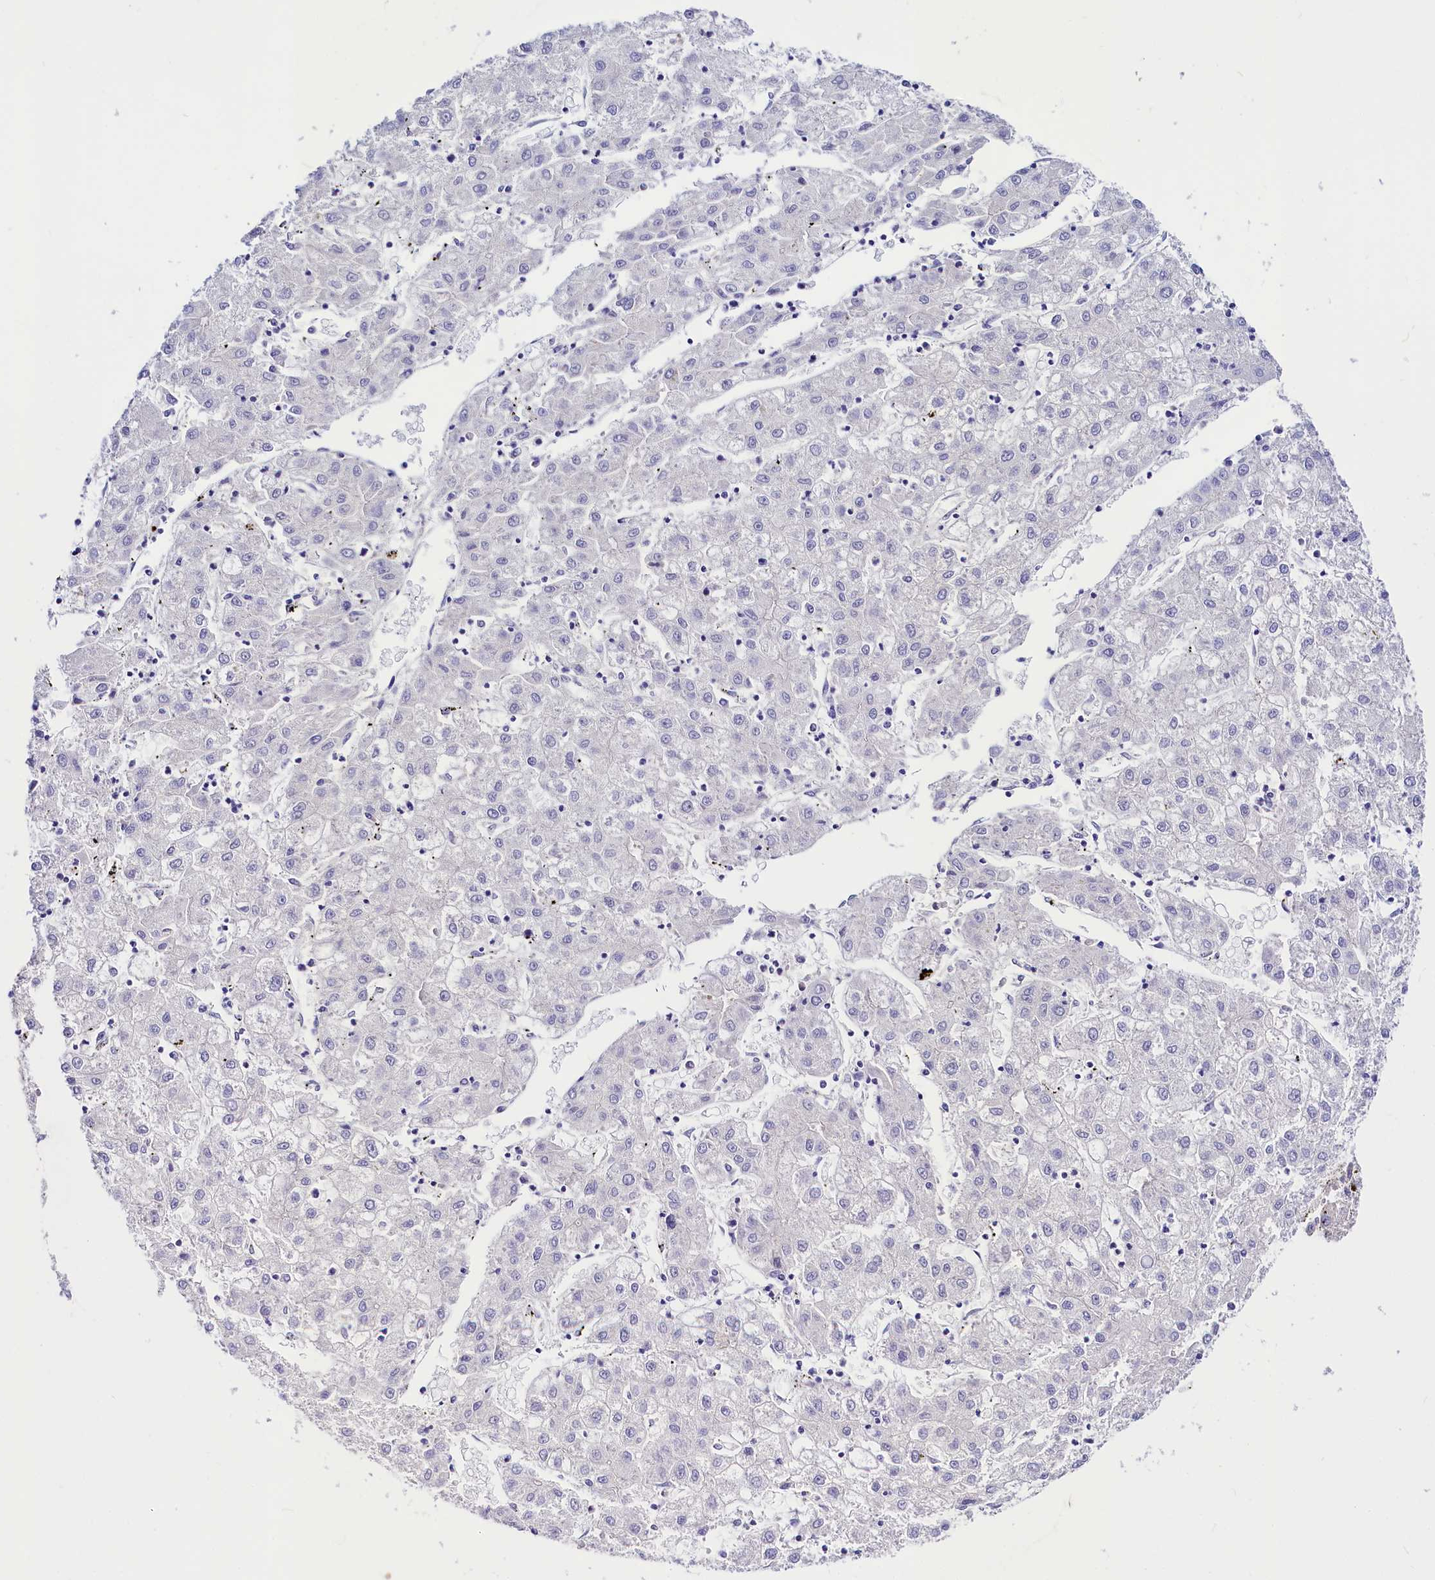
{"staining": {"intensity": "negative", "quantity": "none", "location": "none"}, "tissue": "liver cancer", "cell_type": "Tumor cells", "image_type": "cancer", "snomed": [{"axis": "morphology", "description": "Carcinoma, Hepatocellular, NOS"}, {"axis": "topography", "description": "Liver"}], "caption": "High power microscopy image of an IHC histopathology image of liver cancer (hepatocellular carcinoma), revealing no significant positivity in tumor cells.", "gene": "ABHD5", "patient": {"sex": "male", "age": 72}}